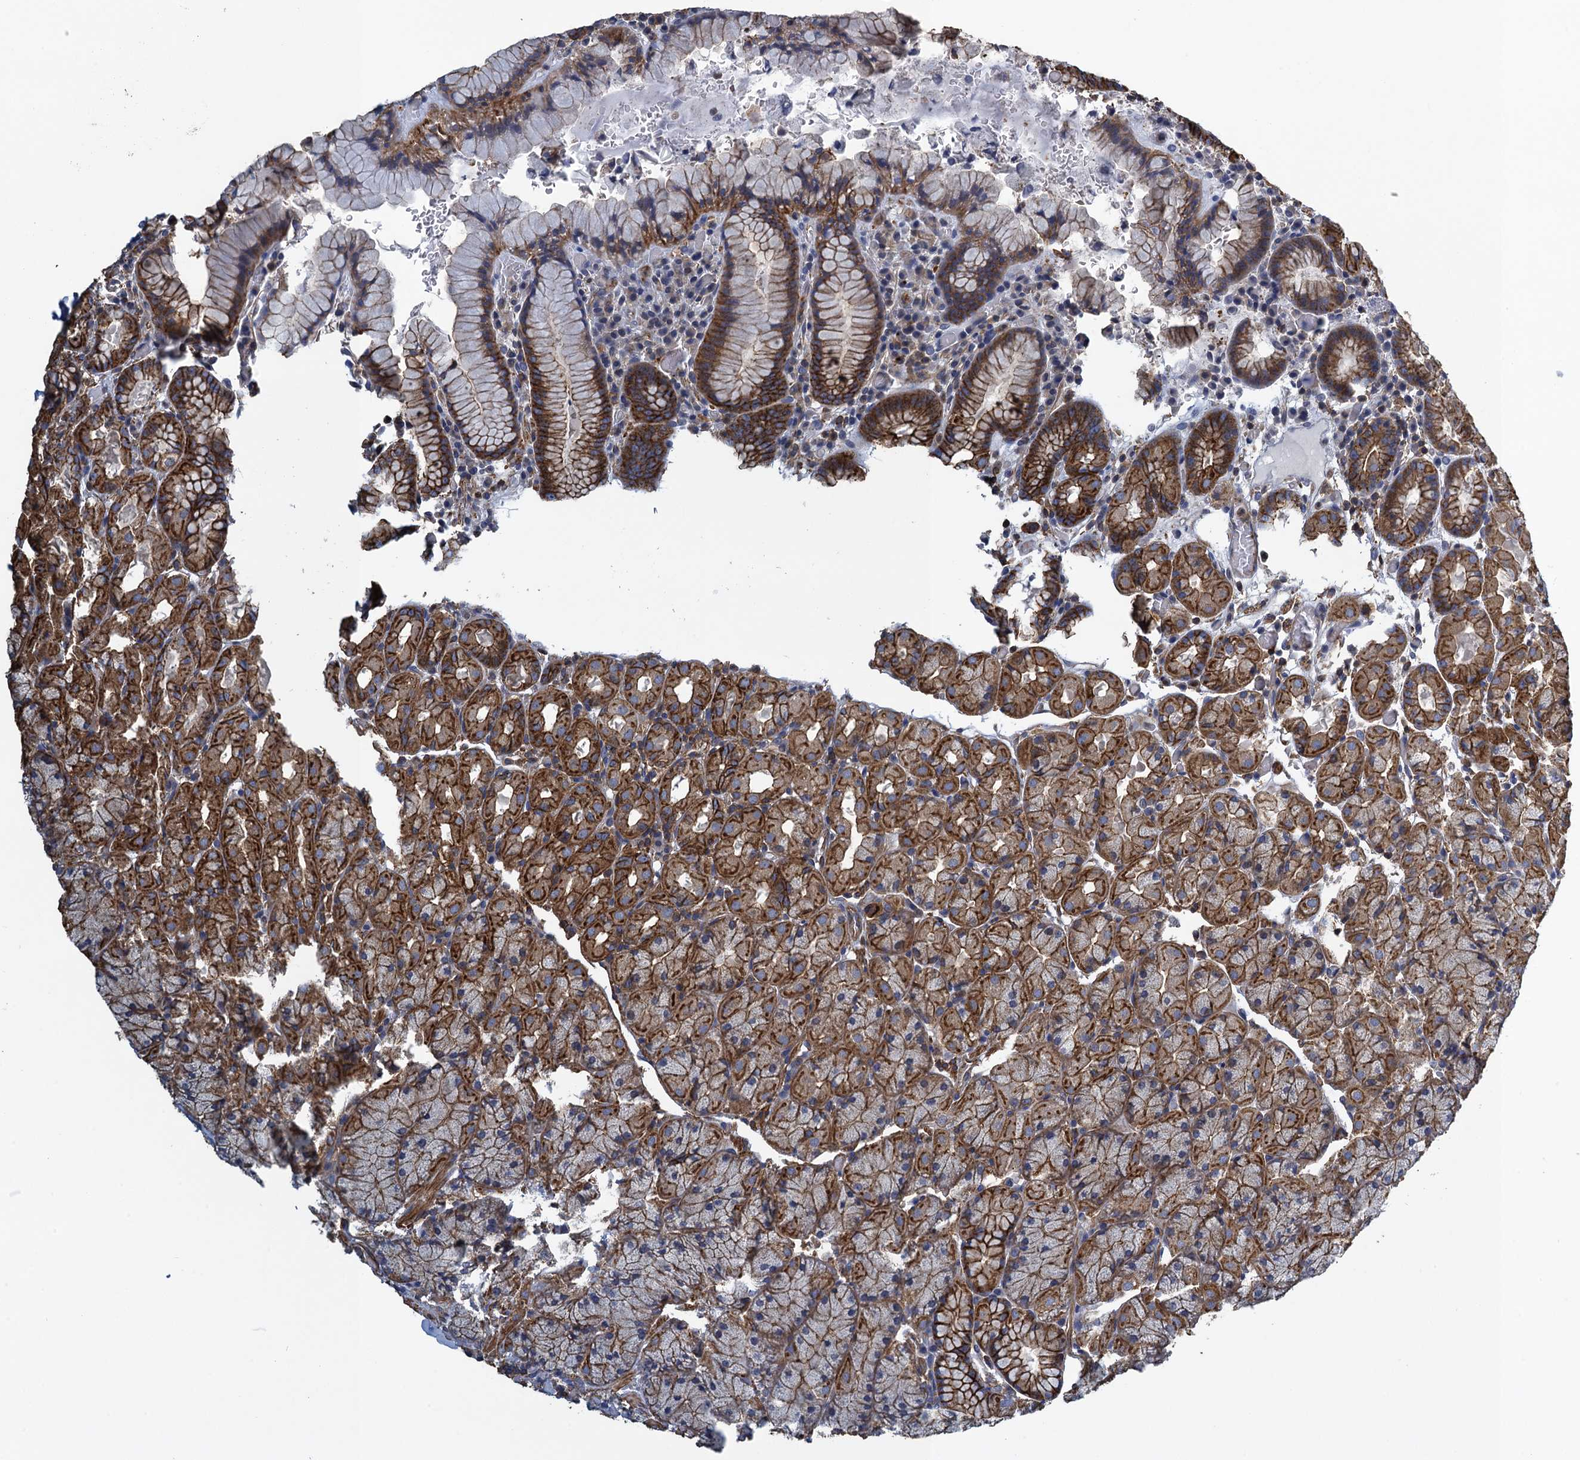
{"staining": {"intensity": "strong", "quantity": ">75%", "location": "cytoplasmic/membranous"}, "tissue": "stomach", "cell_type": "Glandular cells", "image_type": "normal", "snomed": [{"axis": "morphology", "description": "Normal tissue, NOS"}, {"axis": "topography", "description": "Stomach, upper"}, {"axis": "topography", "description": "Stomach, lower"}], "caption": "IHC (DAB (3,3'-diaminobenzidine)) staining of unremarkable human stomach shows strong cytoplasmic/membranous protein staining in approximately >75% of glandular cells. (DAB (3,3'-diaminobenzidine) IHC, brown staining for protein, blue staining for nuclei).", "gene": "PROSER2", "patient": {"sex": "male", "age": 80}}